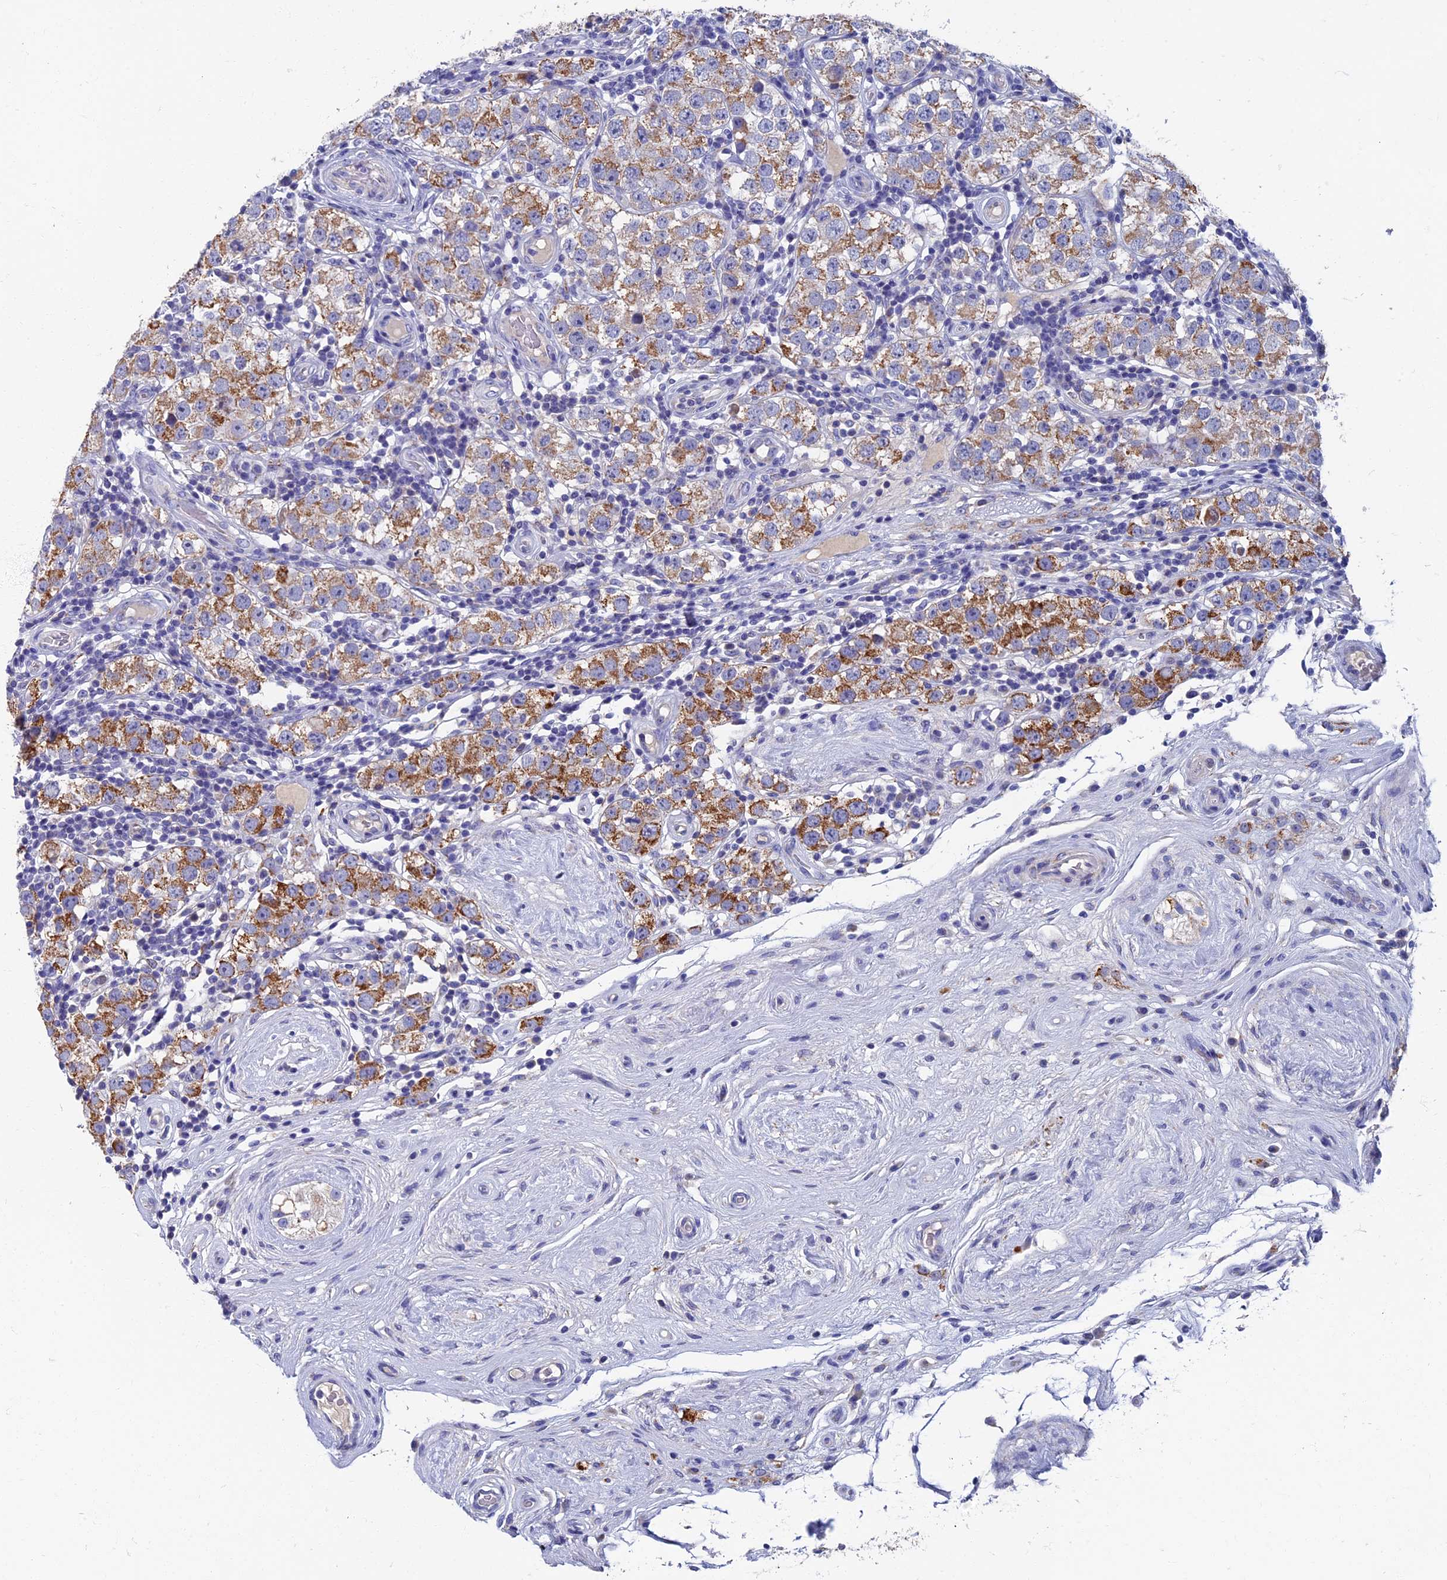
{"staining": {"intensity": "moderate", "quantity": "25%-75%", "location": "cytoplasmic/membranous"}, "tissue": "testis cancer", "cell_type": "Tumor cells", "image_type": "cancer", "snomed": [{"axis": "morphology", "description": "Seminoma, NOS"}, {"axis": "topography", "description": "Testis"}], "caption": "Testis cancer (seminoma) stained for a protein reveals moderate cytoplasmic/membranous positivity in tumor cells.", "gene": "OAT", "patient": {"sex": "male", "age": 34}}